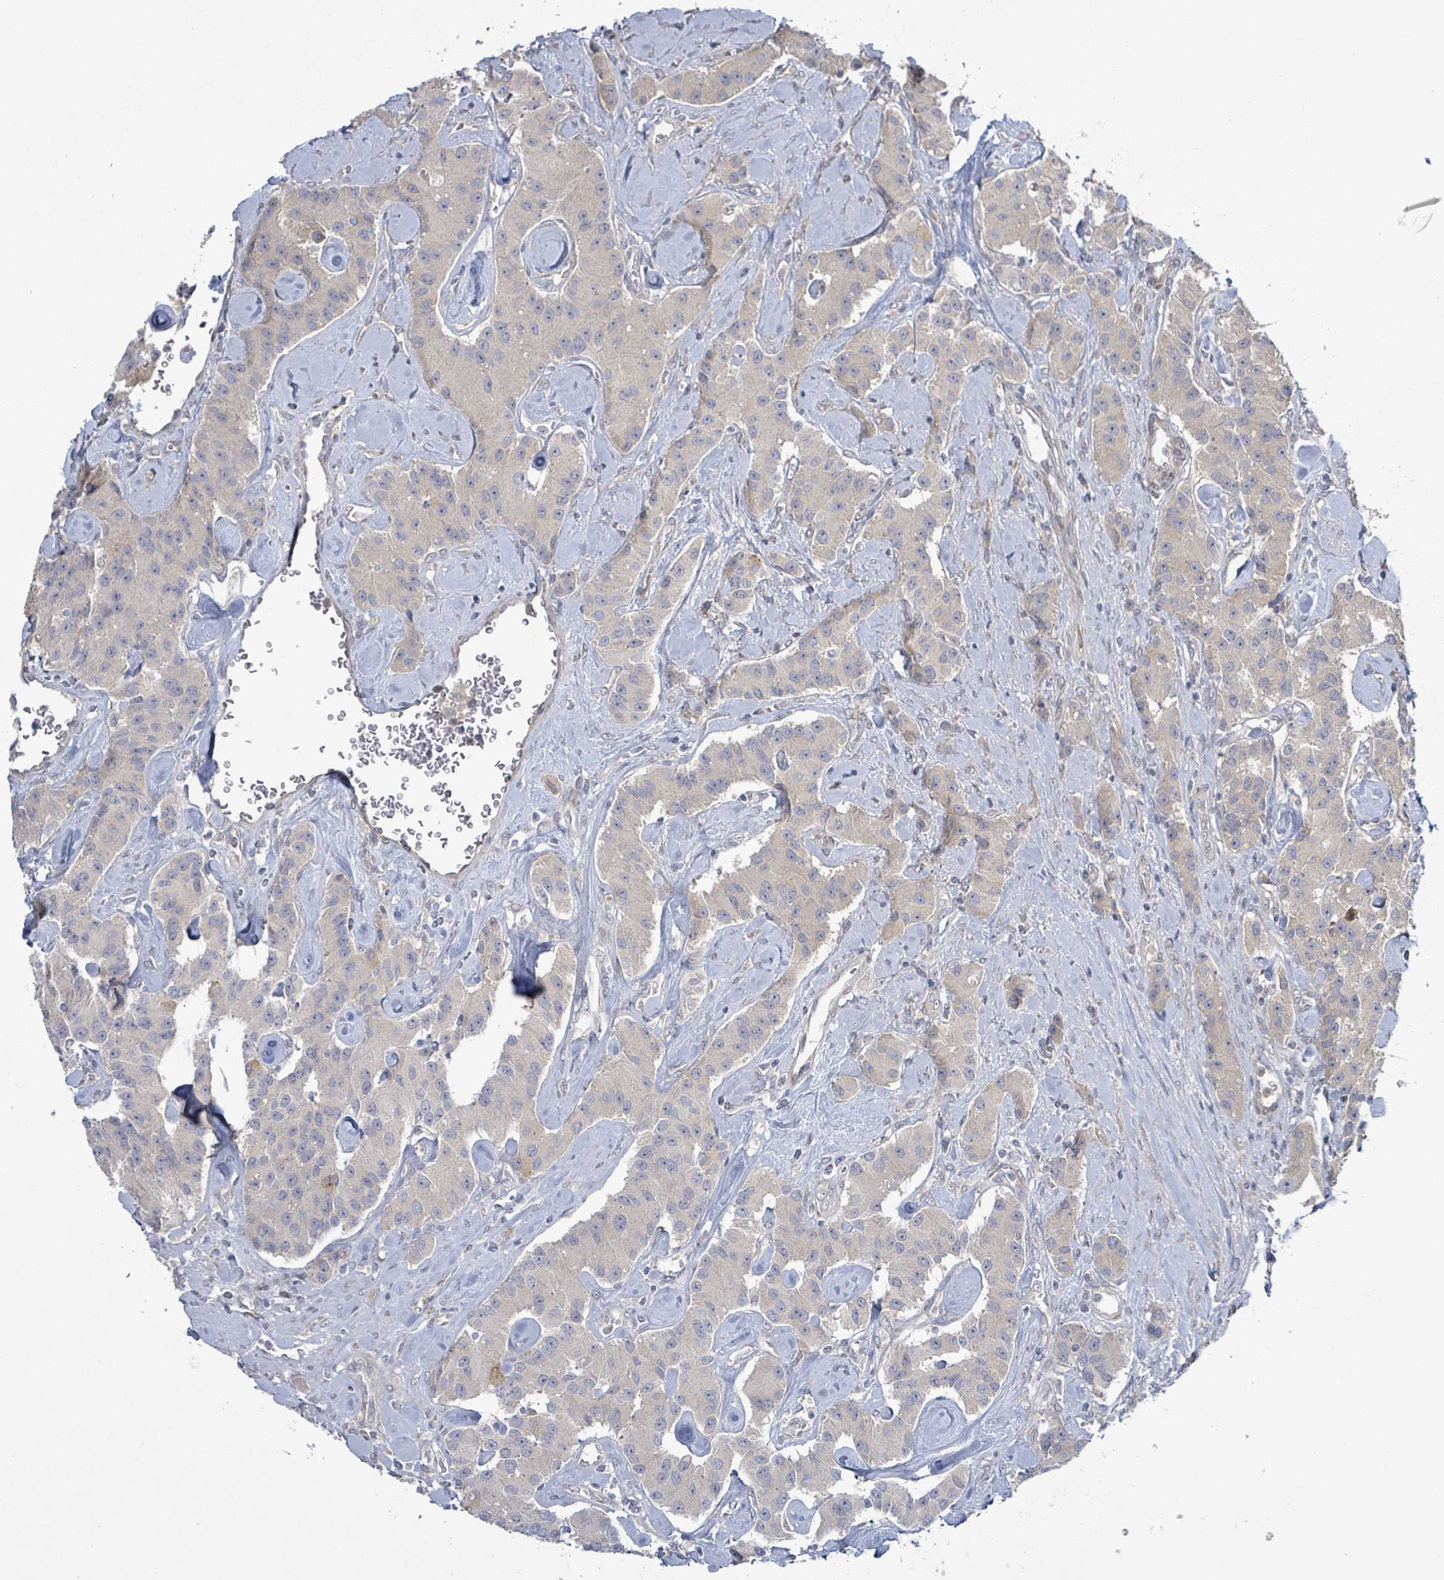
{"staining": {"intensity": "weak", "quantity": "<25%", "location": "cytoplasmic/membranous"}, "tissue": "carcinoid", "cell_type": "Tumor cells", "image_type": "cancer", "snomed": [{"axis": "morphology", "description": "Carcinoid, malignant, NOS"}, {"axis": "topography", "description": "Pancreas"}], "caption": "Carcinoid (malignant) was stained to show a protein in brown. There is no significant expression in tumor cells. Nuclei are stained in blue.", "gene": "SLIT3", "patient": {"sex": "male", "age": 41}}